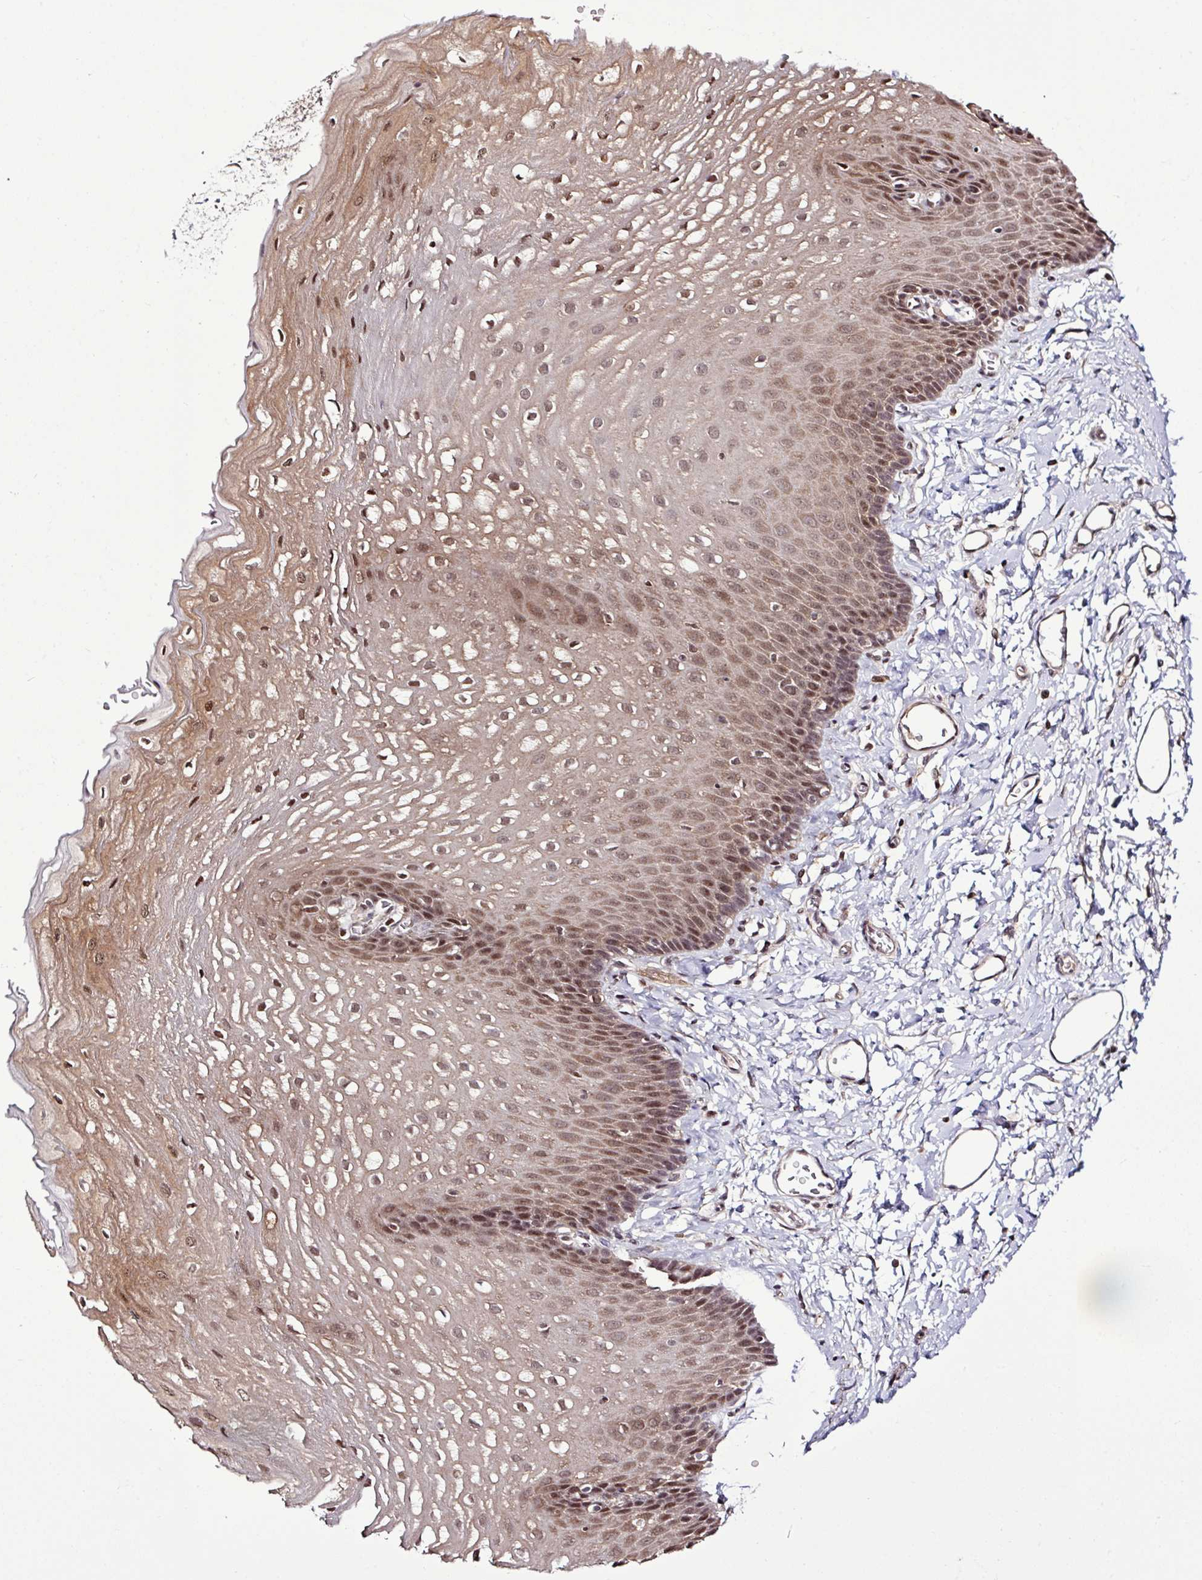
{"staining": {"intensity": "moderate", "quantity": ">75%", "location": "cytoplasmic/membranous,nuclear"}, "tissue": "esophagus", "cell_type": "Squamous epithelial cells", "image_type": "normal", "snomed": [{"axis": "morphology", "description": "Normal tissue, NOS"}, {"axis": "topography", "description": "Esophagus"}], "caption": "IHC photomicrograph of unremarkable human esophagus stained for a protein (brown), which shows medium levels of moderate cytoplasmic/membranous,nuclear positivity in about >75% of squamous epithelial cells.", "gene": "ITPKC", "patient": {"sex": "male", "age": 70}}